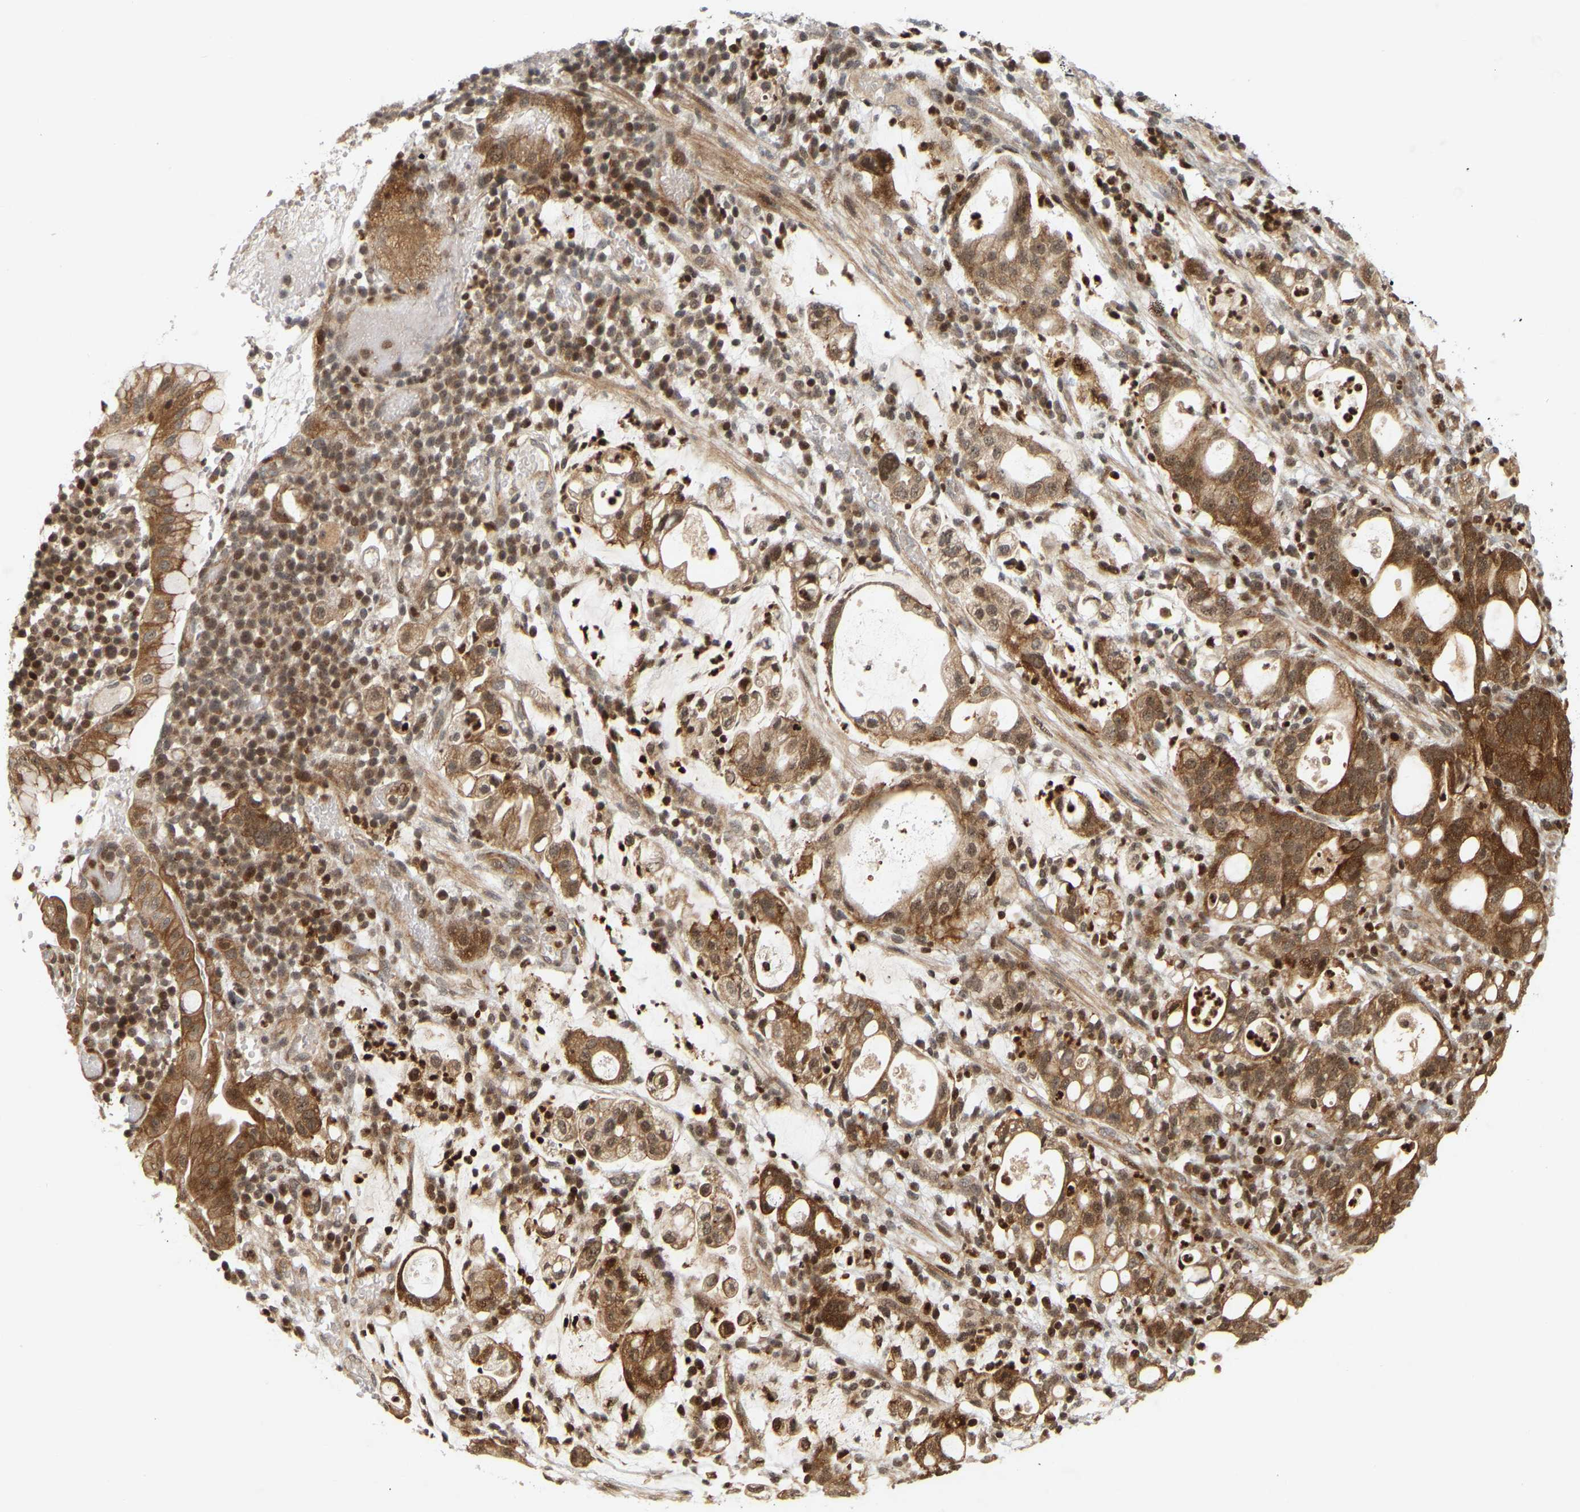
{"staining": {"intensity": "moderate", "quantity": ">75%", "location": "cytoplasmic/membranous"}, "tissue": "stomach cancer", "cell_type": "Tumor cells", "image_type": "cancer", "snomed": [{"axis": "morphology", "description": "Adenocarcinoma, NOS"}, {"axis": "topography", "description": "Stomach"}], "caption": "Tumor cells demonstrate medium levels of moderate cytoplasmic/membranous positivity in approximately >75% of cells in human adenocarcinoma (stomach). Nuclei are stained in blue.", "gene": "NFE2L2", "patient": {"sex": "female", "age": 75}}